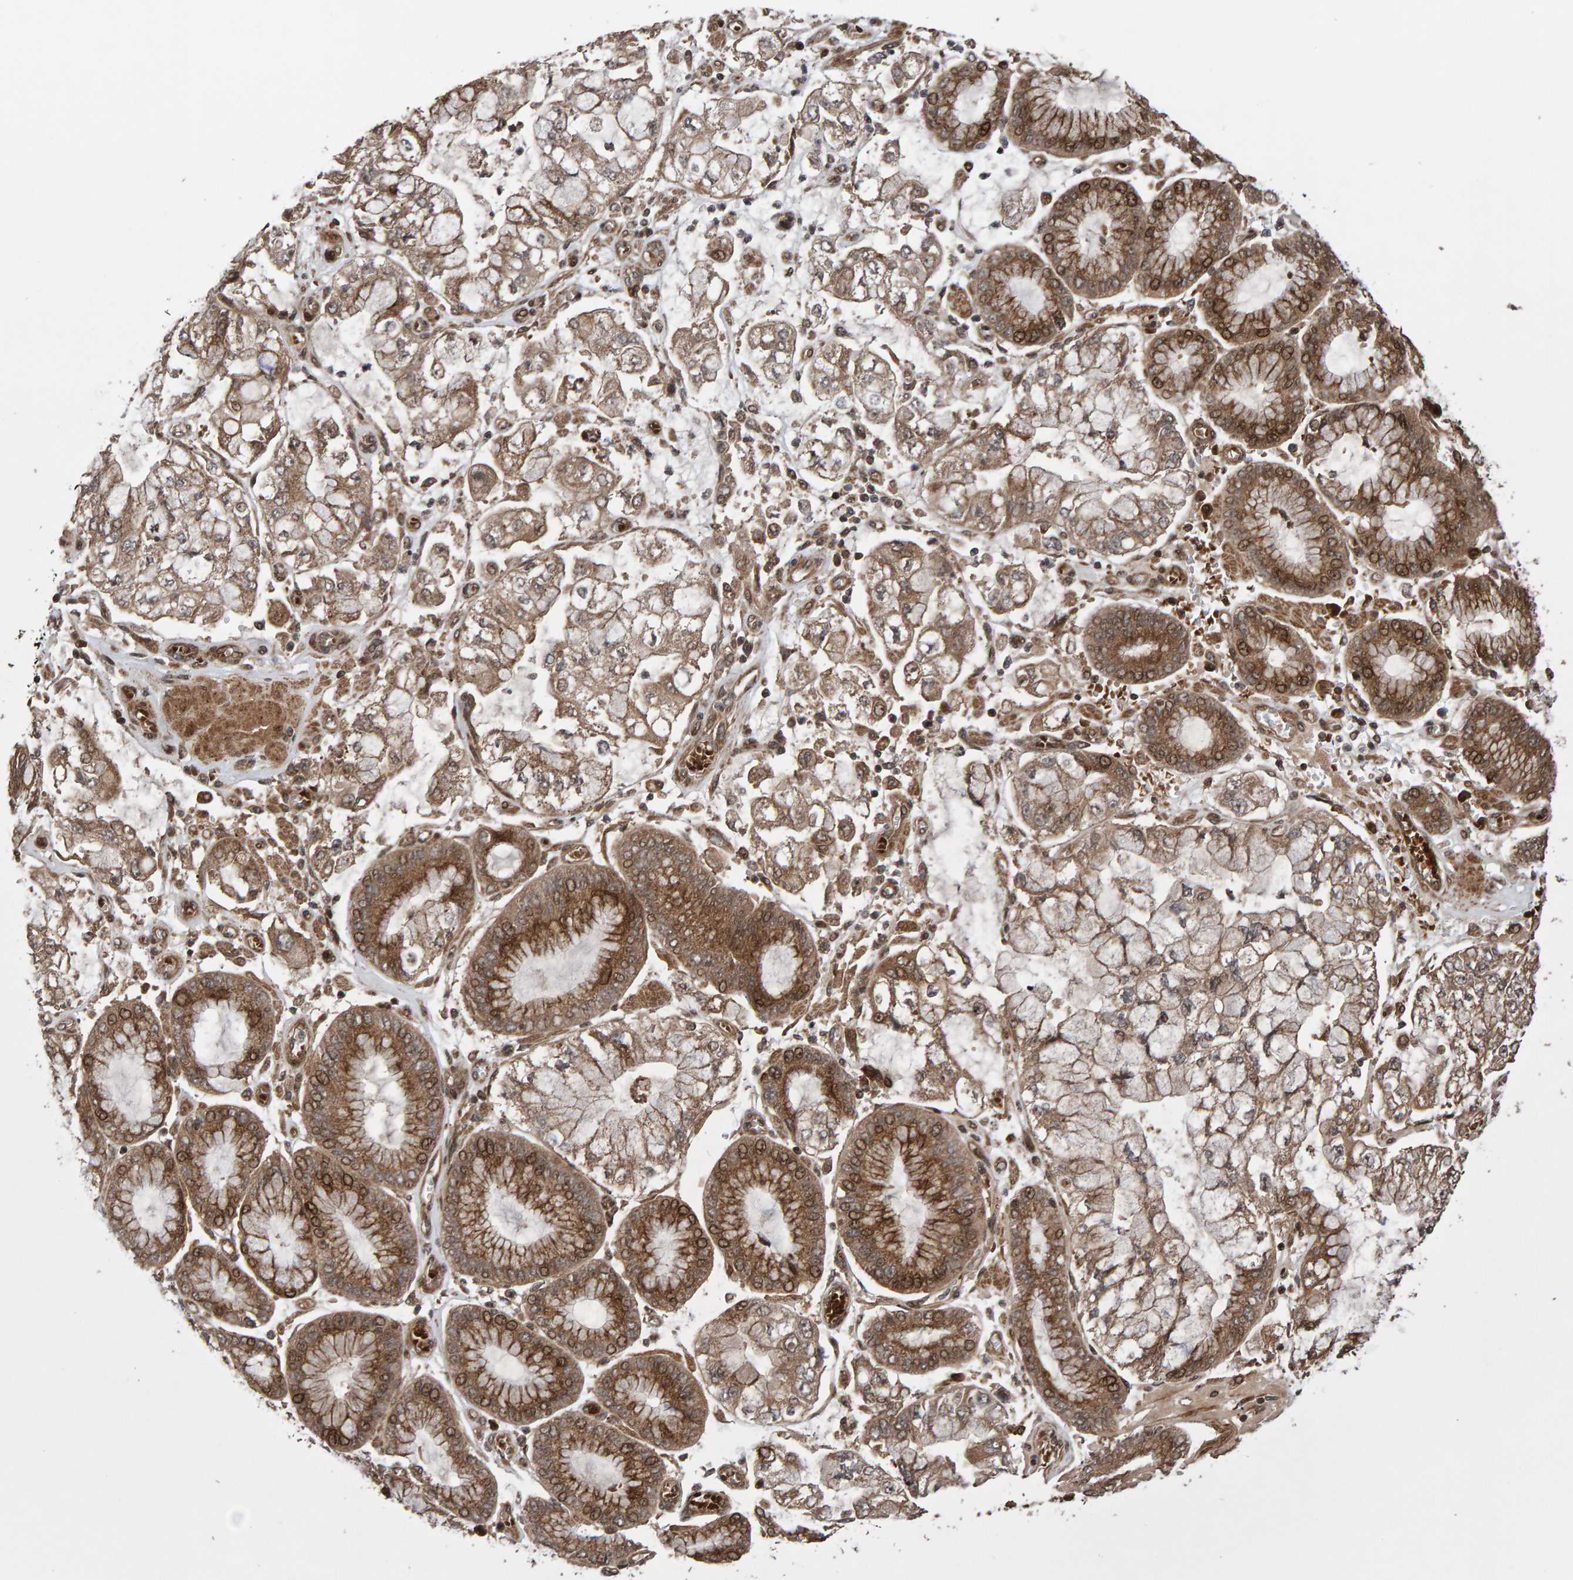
{"staining": {"intensity": "moderate", "quantity": ">75%", "location": "cytoplasmic/membranous"}, "tissue": "stomach cancer", "cell_type": "Tumor cells", "image_type": "cancer", "snomed": [{"axis": "morphology", "description": "Adenocarcinoma, NOS"}, {"axis": "topography", "description": "Stomach"}], "caption": "This is a photomicrograph of IHC staining of stomach cancer, which shows moderate positivity in the cytoplasmic/membranous of tumor cells.", "gene": "PECR", "patient": {"sex": "male", "age": 76}}